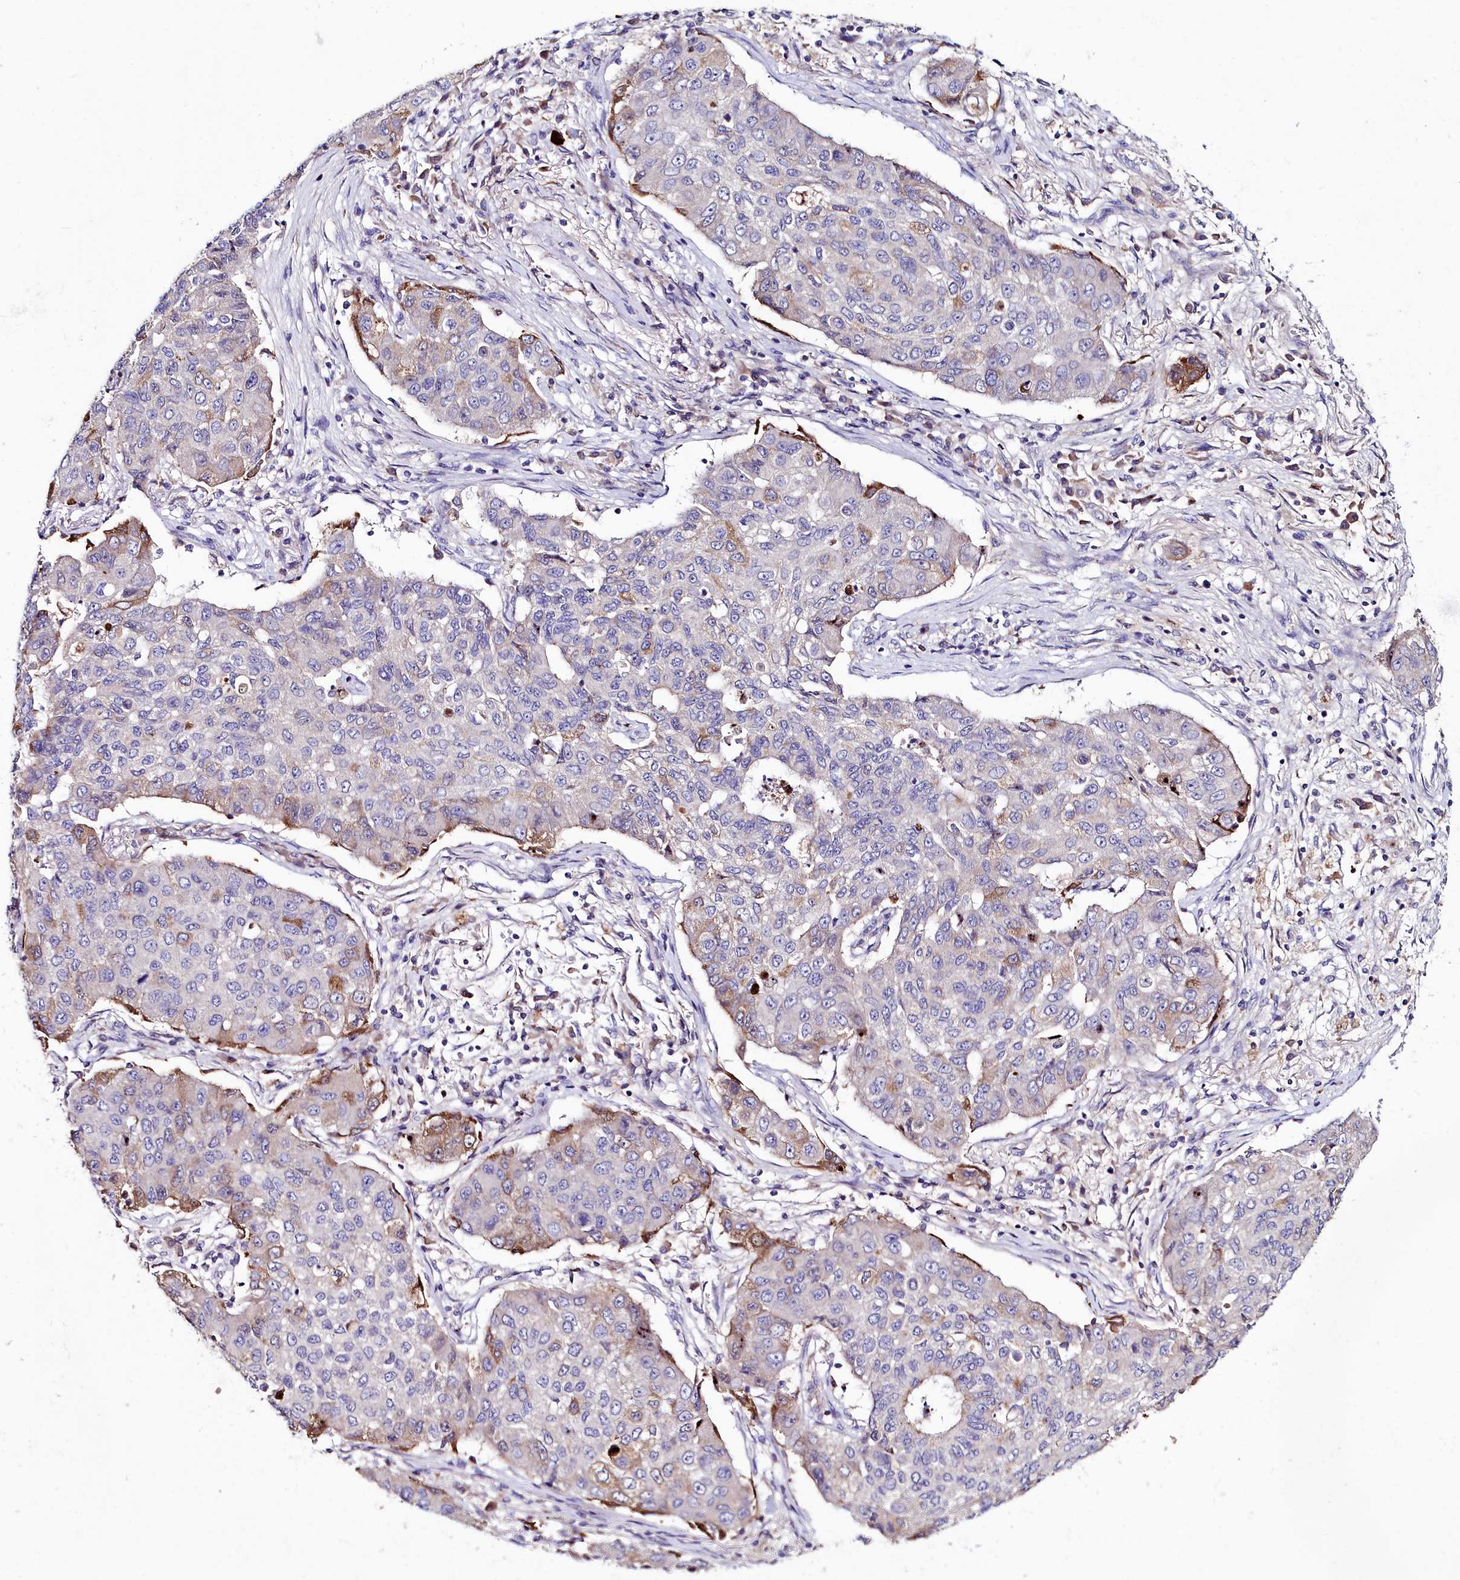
{"staining": {"intensity": "moderate", "quantity": "<25%", "location": "cytoplasmic/membranous"}, "tissue": "lung cancer", "cell_type": "Tumor cells", "image_type": "cancer", "snomed": [{"axis": "morphology", "description": "Squamous cell carcinoma, NOS"}, {"axis": "topography", "description": "Lung"}], "caption": "IHC photomicrograph of neoplastic tissue: human lung cancer stained using IHC exhibits low levels of moderate protein expression localized specifically in the cytoplasmic/membranous of tumor cells, appearing as a cytoplasmic/membranous brown color.", "gene": "AMBRA1", "patient": {"sex": "male", "age": 74}}